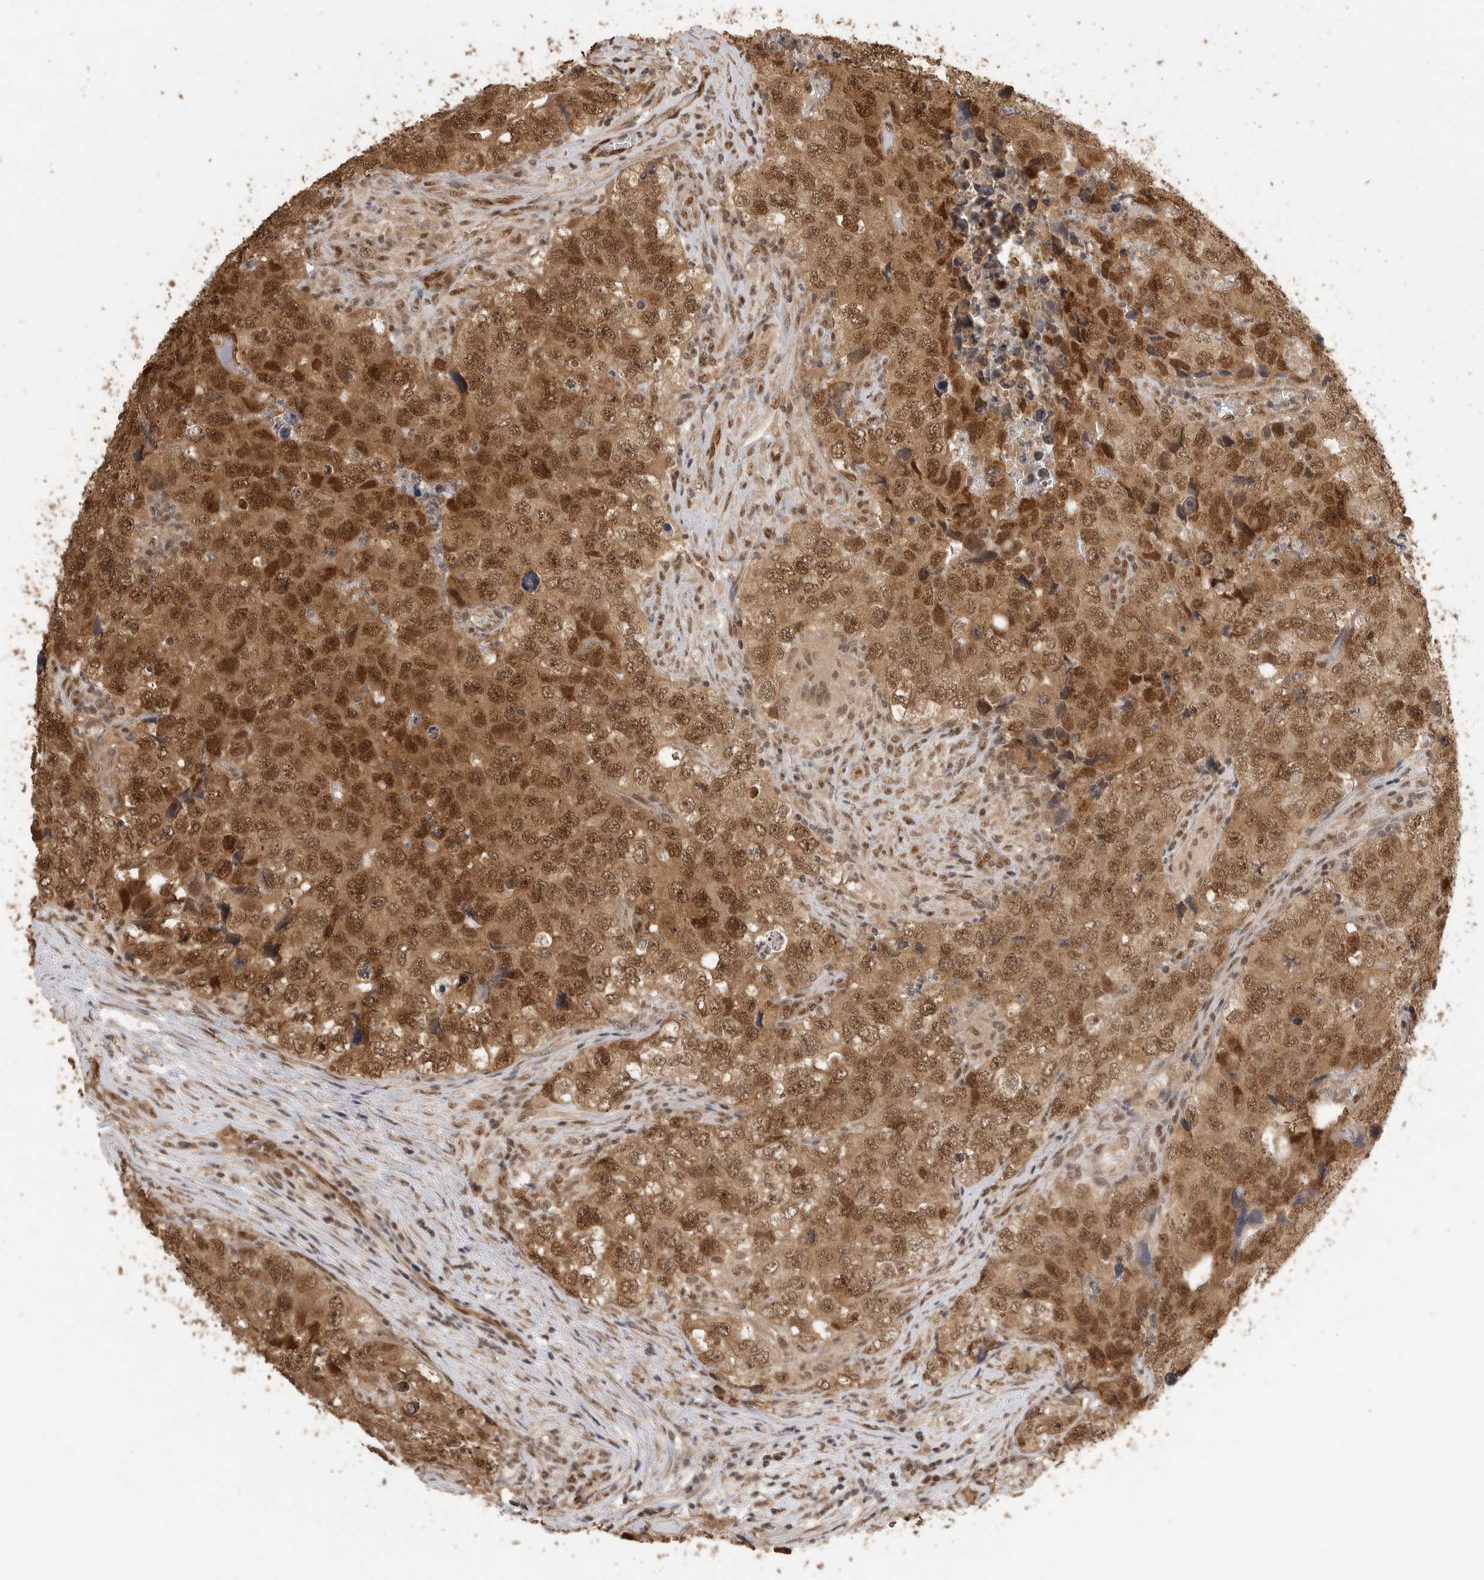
{"staining": {"intensity": "strong", "quantity": ">75%", "location": "cytoplasmic/membranous,nuclear"}, "tissue": "testis cancer", "cell_type": "Tumor cells", "image_type": "cancer", "snomed": [{"axis": "morphology", "description": "Seminoma, NOS"}, {"axis": "morphology", "description": "Carcinoma, Embryonal, NOS"}, {"axis": "topography", "description": "Testis"}], "caption": "IHC histopathology image of neoplastic tissue: testis embryonal carcinoma stained using immunohistochemistry (IHC) reveals high levels of strong protein expression localized specifically in the cytoplasmic/membranous and nuclear of tumor cells, appearing as a cytoplasmic/membranous and nuclear brown color.", "gene": "DFFA", "patient": {"sex": "male", "age": 43}}